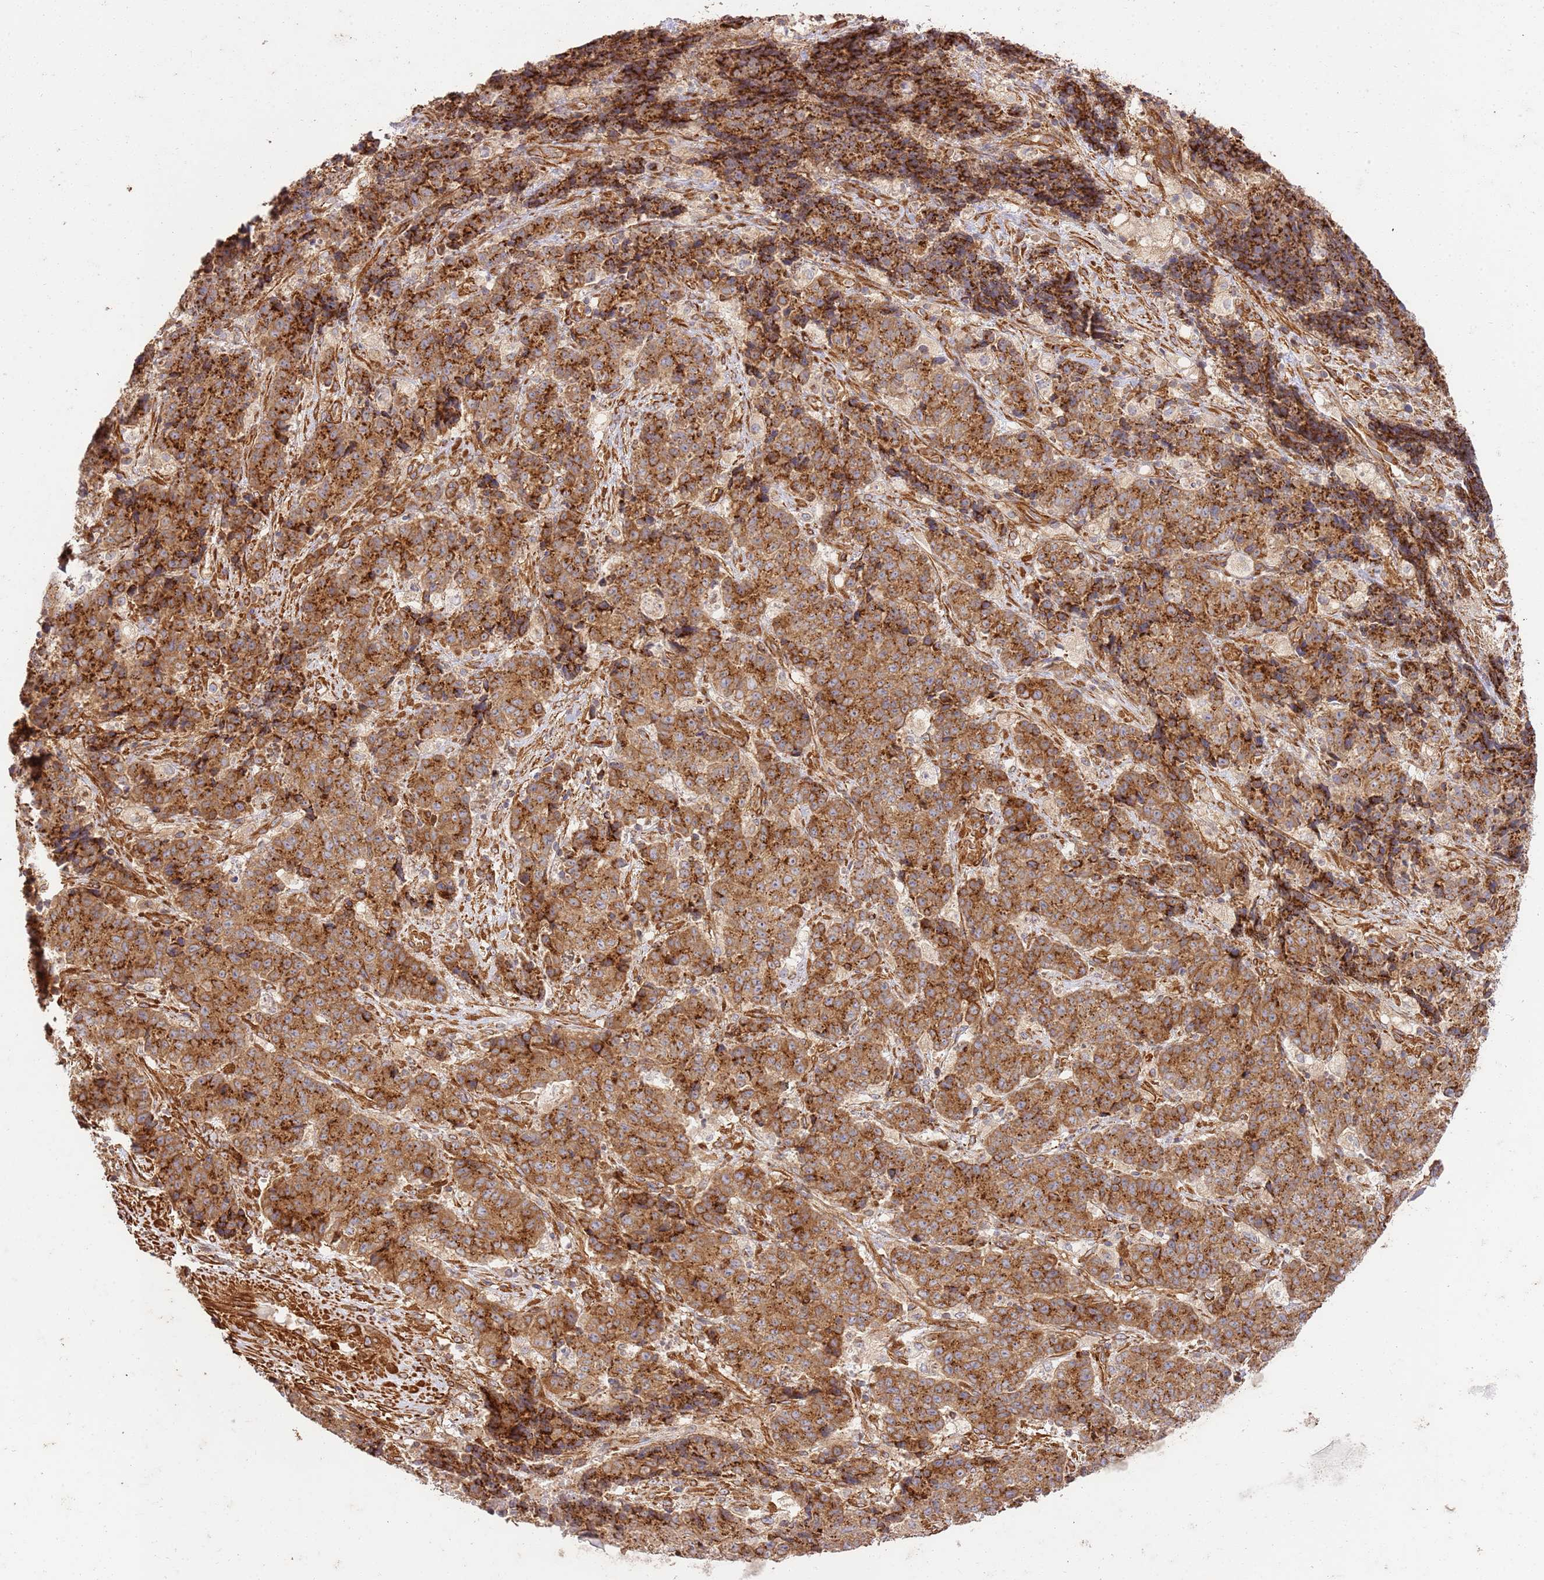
{"staining": {"intensity": "strong", "quantity": ">75%", "location": "cytoplasmic/membranous"}, "tissue": "ovarian cancer", "cell_type": "Tumor cells", "image_type": "cancer", "snomed": [{"axis": "morphology", "description": "Carcinoma, endometroid"}, {"axis": "topography", "description": "Ovary"}], "caption": "Human endometroid carcinoma (ovarian) stained for a protein (brown) displays strong cytoplasmic/membranous positive expression in about >75% of tumor cells.", "gene": "ZBTB39", "patient": {"sex": "female", "age": 42}}